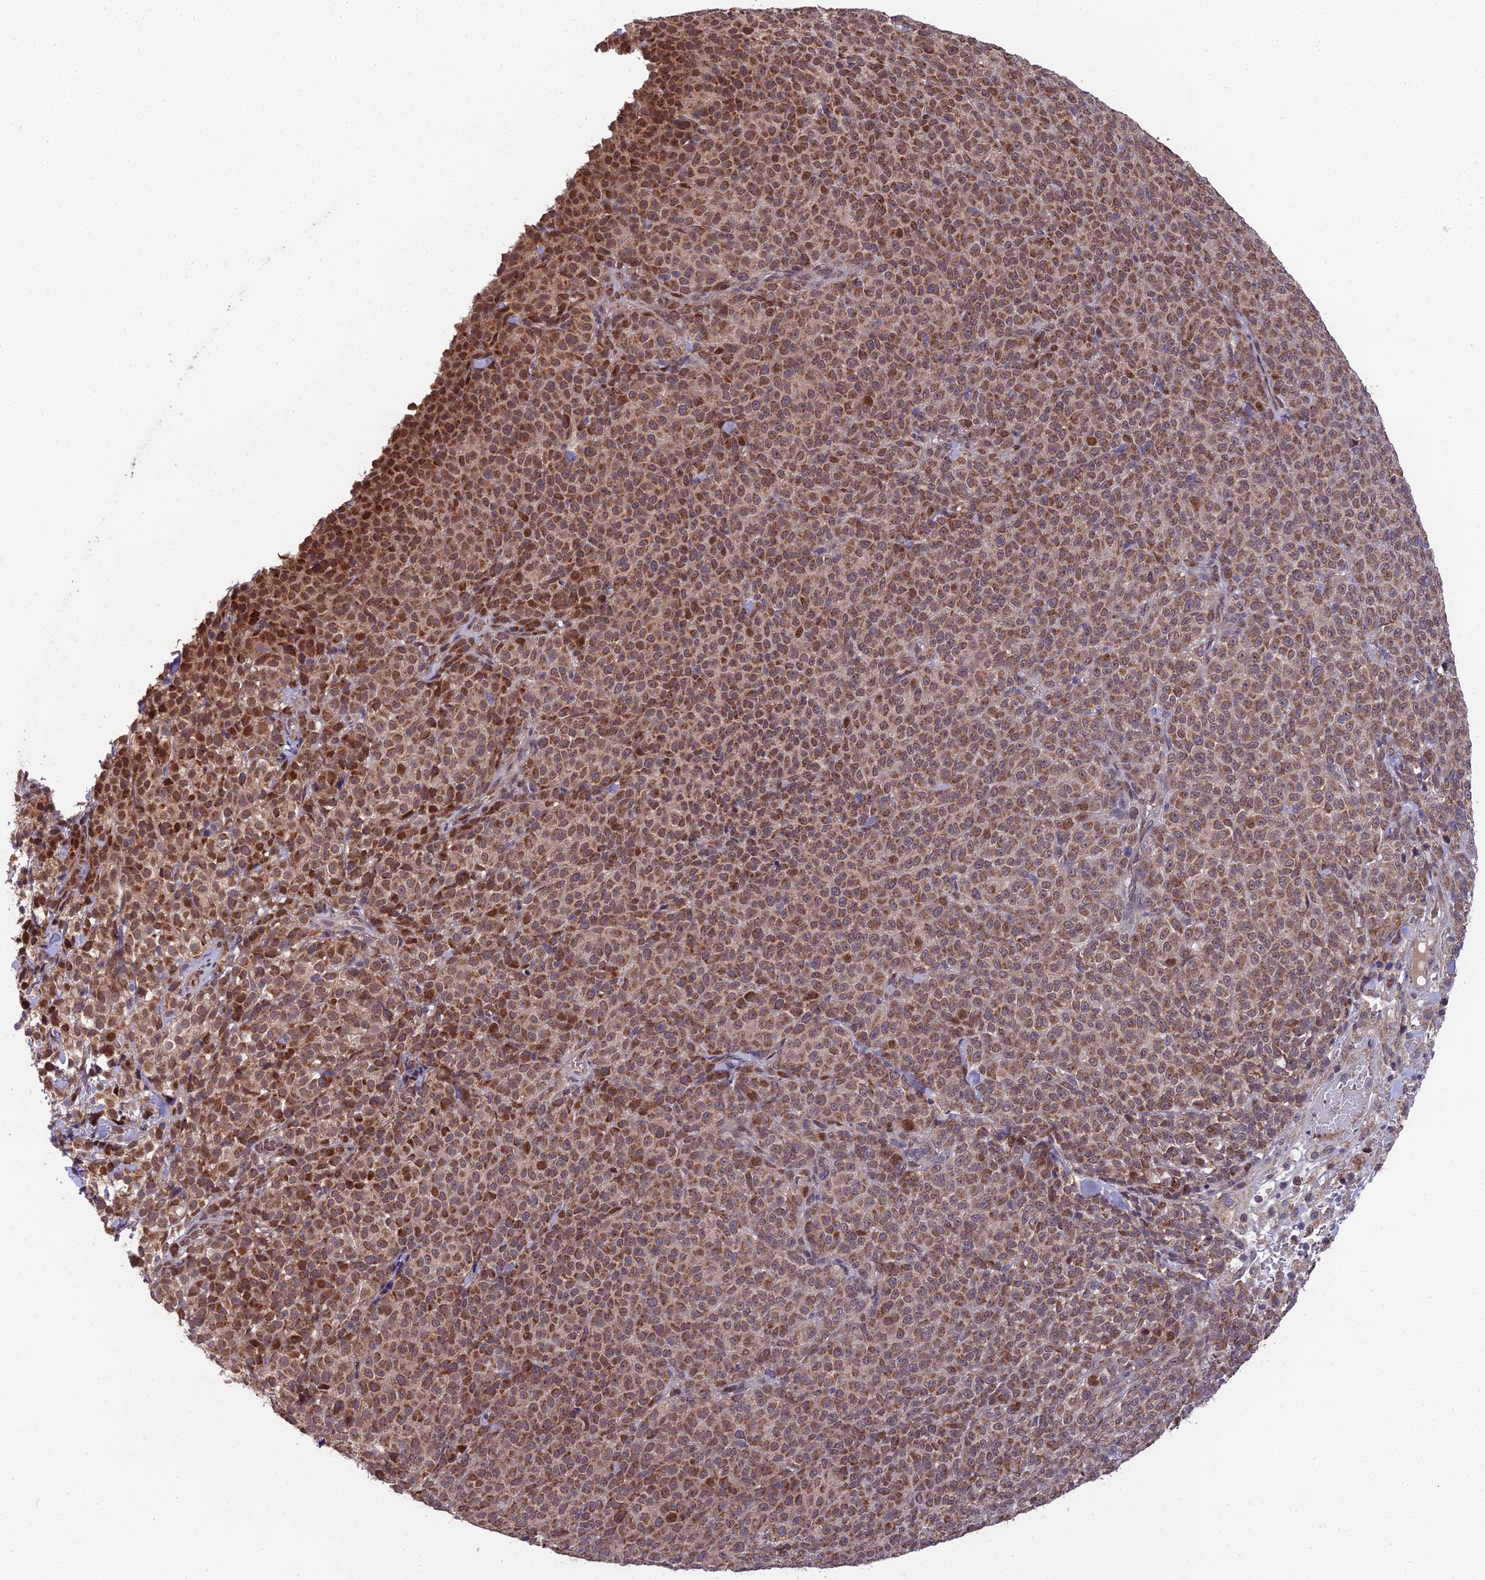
{"staining": {"intensity": "moderate", "quantity": ">75%", "location": "cytoplasmic/membranous"}, "tissue": "melanoma", "cell_type": "Tumor cells", "image_type": "cancer", "snomed": [{"axis": "morphology", "description": "Normal tissue, NOS"}, {"axis": "morphology", "description": "Malignant melanoma, NOS"}, {"axis": "topography", "description": "Skin"}], "caption": "A brown stain shows moderate cytoplasmic/membranous expression of a protein in melanoma tumor cells.", "gene": "CYP2R1", "patient": {"sex": "female", "age": 34}}